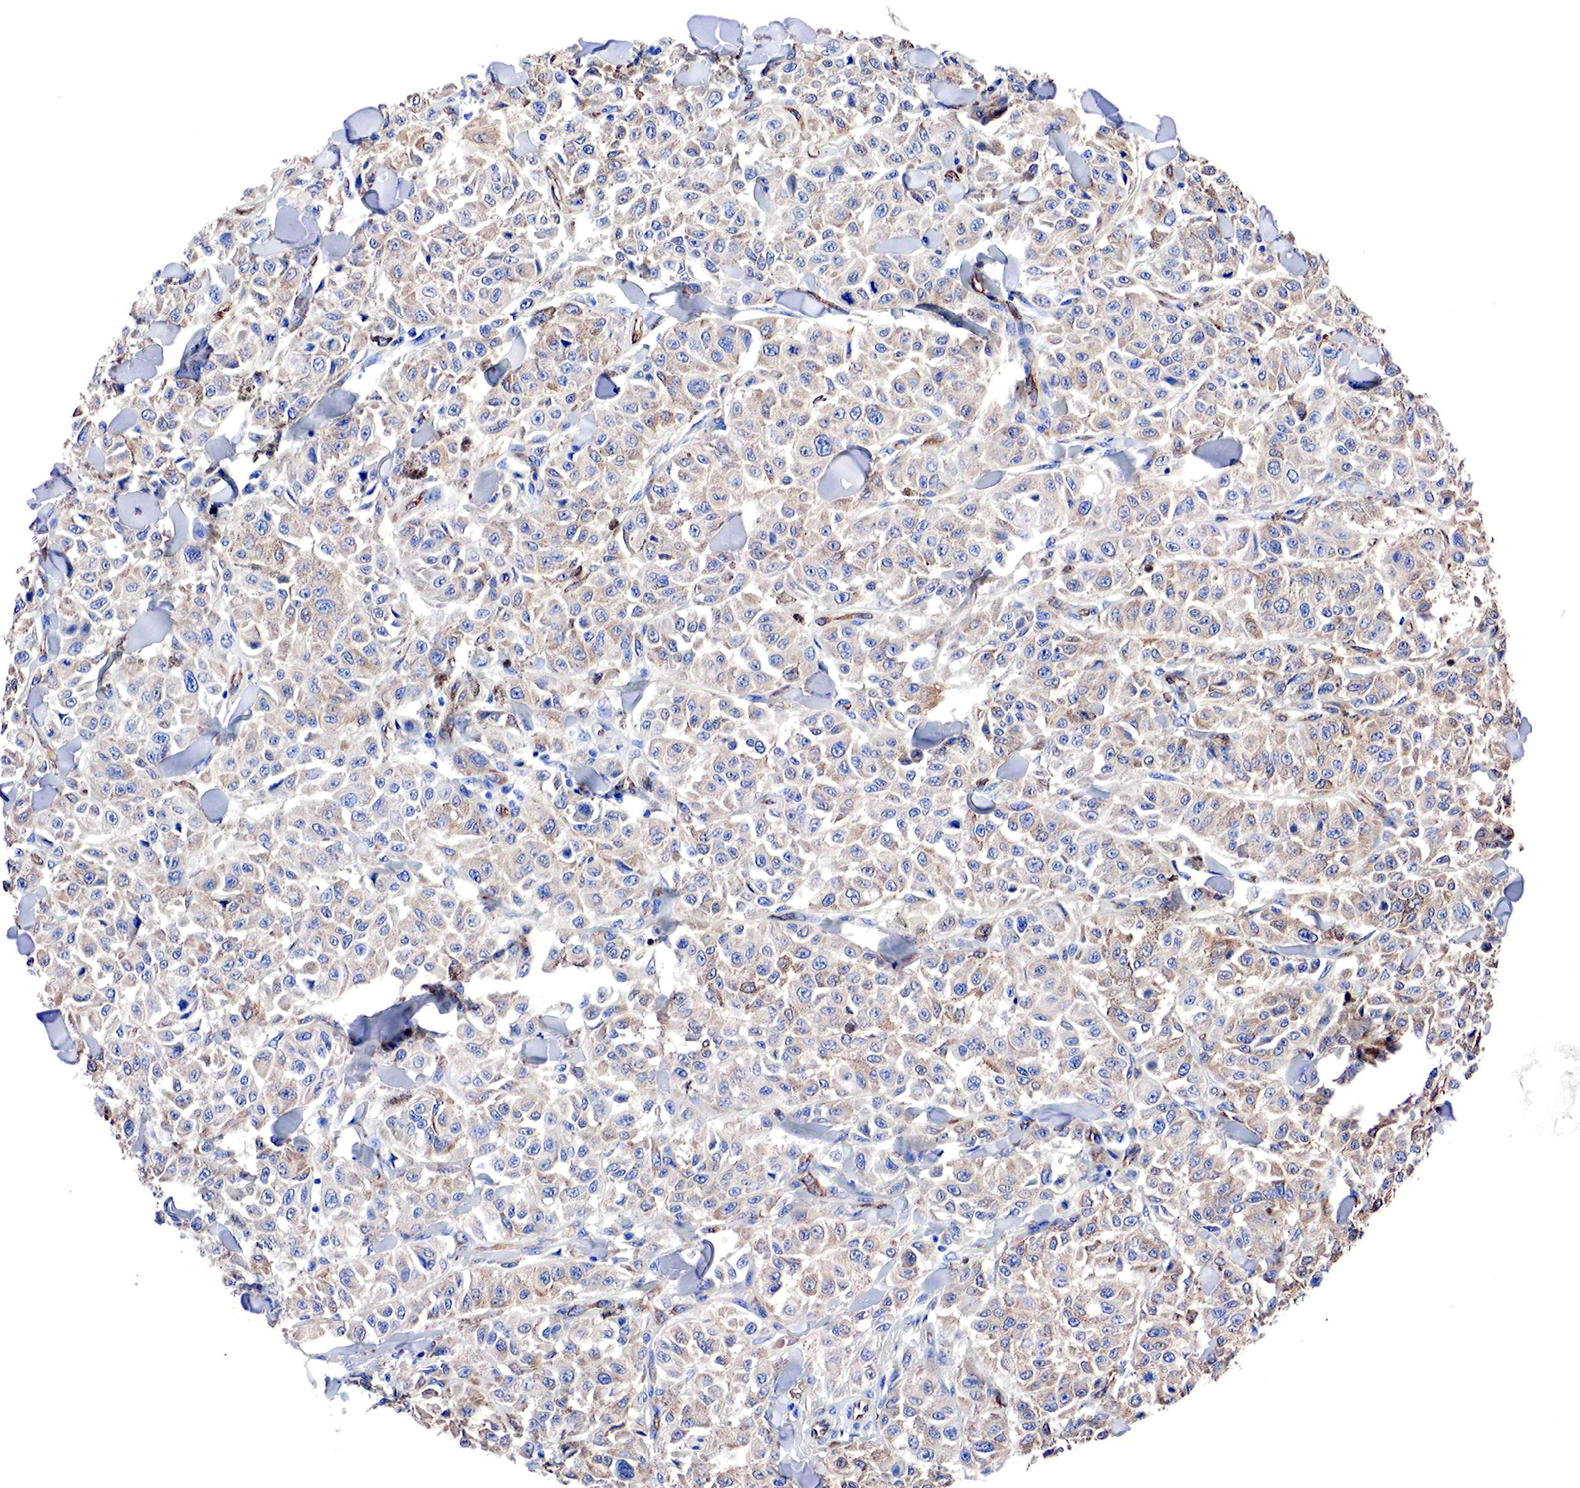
{"staining": {"intensity": "moderate", "quantity": "25%-75%", "location": "cytoplasmic/membranous"}, "tissue": "melanoma", "cell_type": "Tumor cells", "image_type": "cancer", "snomed": [{"axis": "morphology", "description": "Malignant melanoma, NOS"}, {"axis": "topography", "description": "Skin"}], "caption": "Moderate cytoplasmic/membranous positivity for a protein is appreciated in about 25%-75% of tumor cells of malignant melanoma using immunohistochemistry.", "gene": "RDX", "patient": {"sex": "female", "age": 64}}